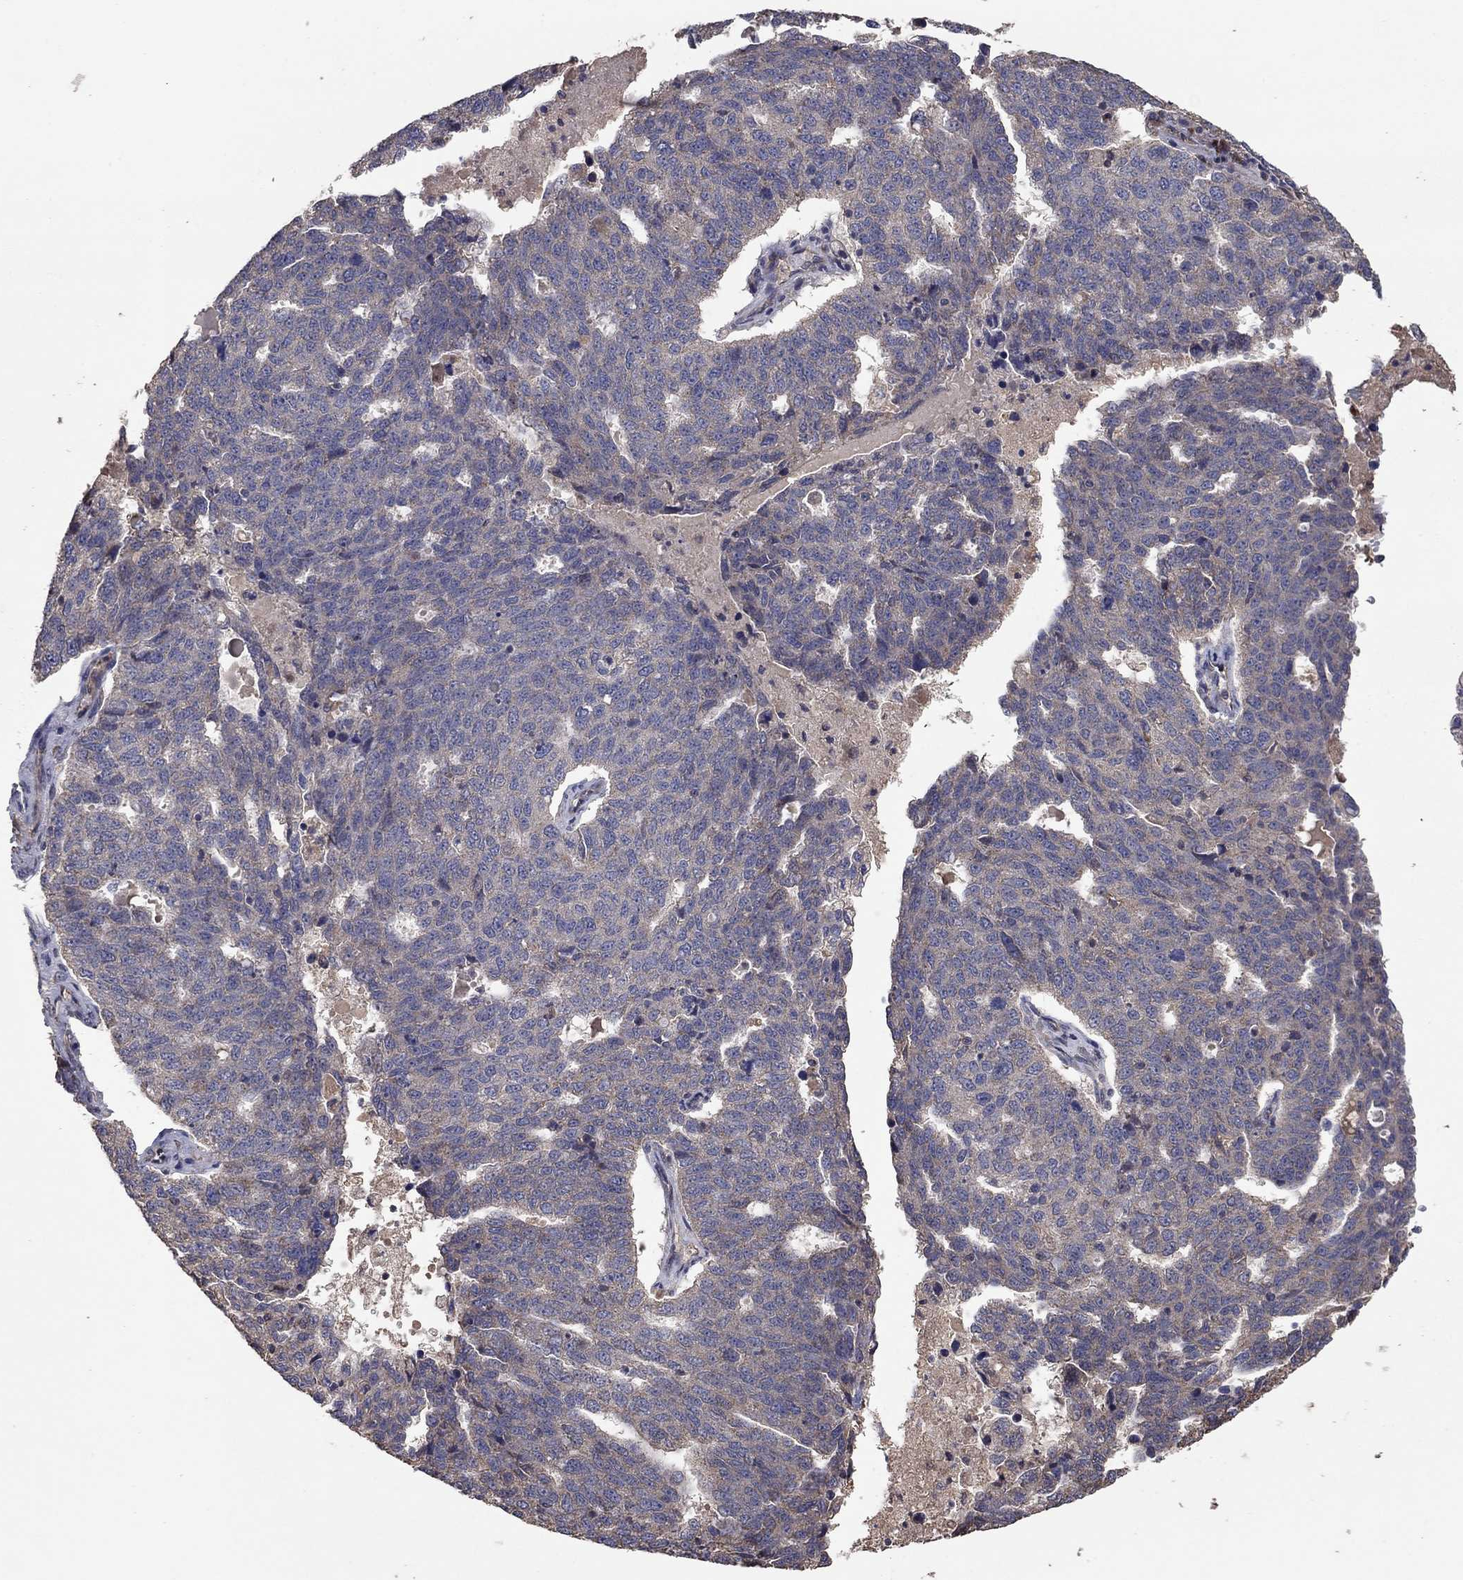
{"staining": {"intensity": "negative", "quantity": "none", "location": "none"}, "tissue": "ovarian cancer", "cell_type": "Tumor cells", "image_type": "cancer", "snomed": [{"axis": "morphology", "description": "Cystadenocarcinoma, serous, NOS"}, {"axis": "topography", "description": "Ovary"}], "caption": "This is an immunohistochemistry (IHC) photomicrograph of human ovarian serous cystadenocarcinoma. There is no positivity in tumor cells.", "gene": "FLT4", "patient": {"sex": "female", "age": 71}}